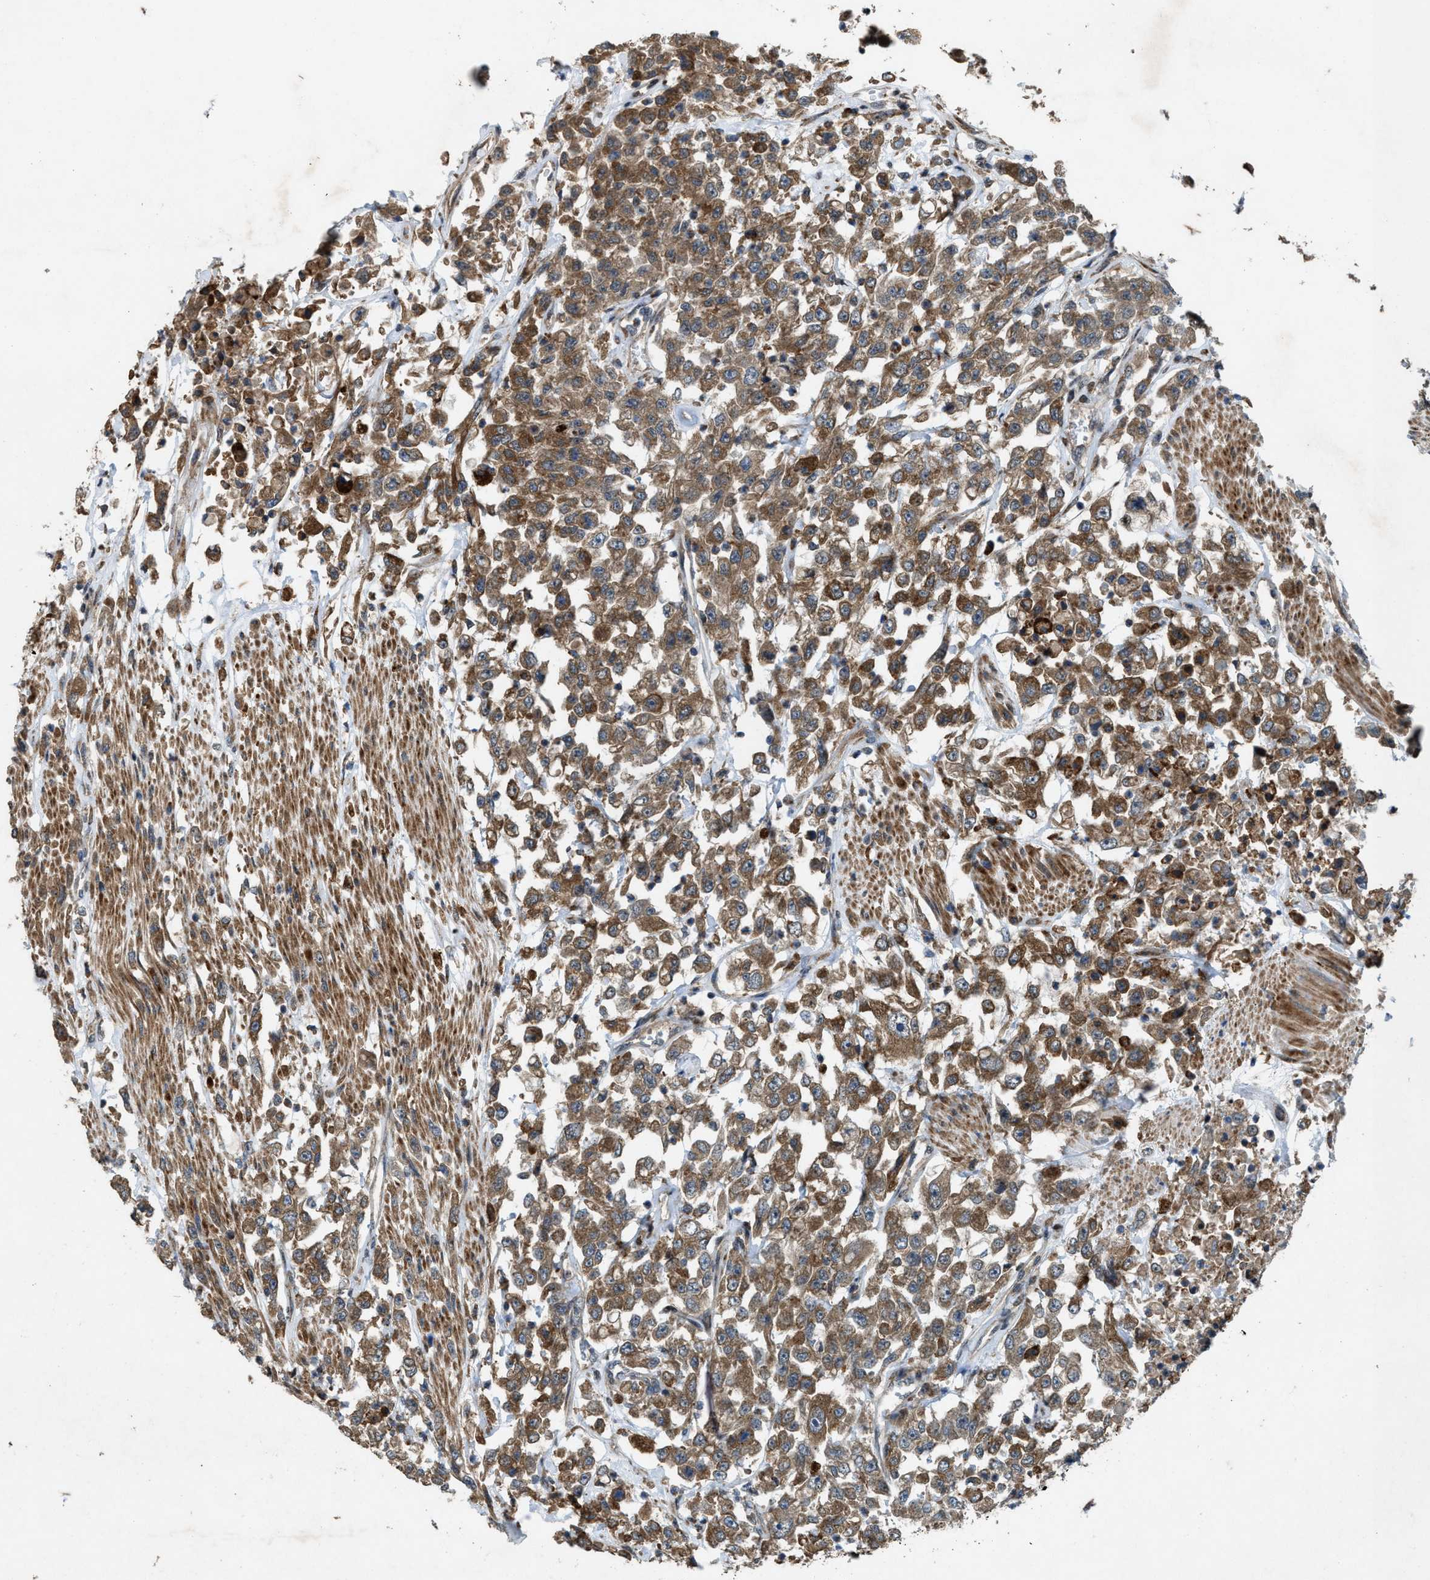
{"staining": {"intensity": "moderate", "quantity": ">75%", "location": "cytoplasmic/membranous"}, "tissue": "urothelial cancer", "cell_type": "Tumor cells", "image_type": "cancer", "snomed": [{"axis": "morphology", "description": "Urothelial carcinoma, High grade"}, {"axis": "topography", "description": "Urinary bladder"}], "caption": "Brown immunohistochemical staining in urothelial cancer displays moderate cytoplasmic/membranous positivity in approximately >75% of tumor cells.", "gene": "LRRC72", "patient": {"sex": "male", "age": 46}}